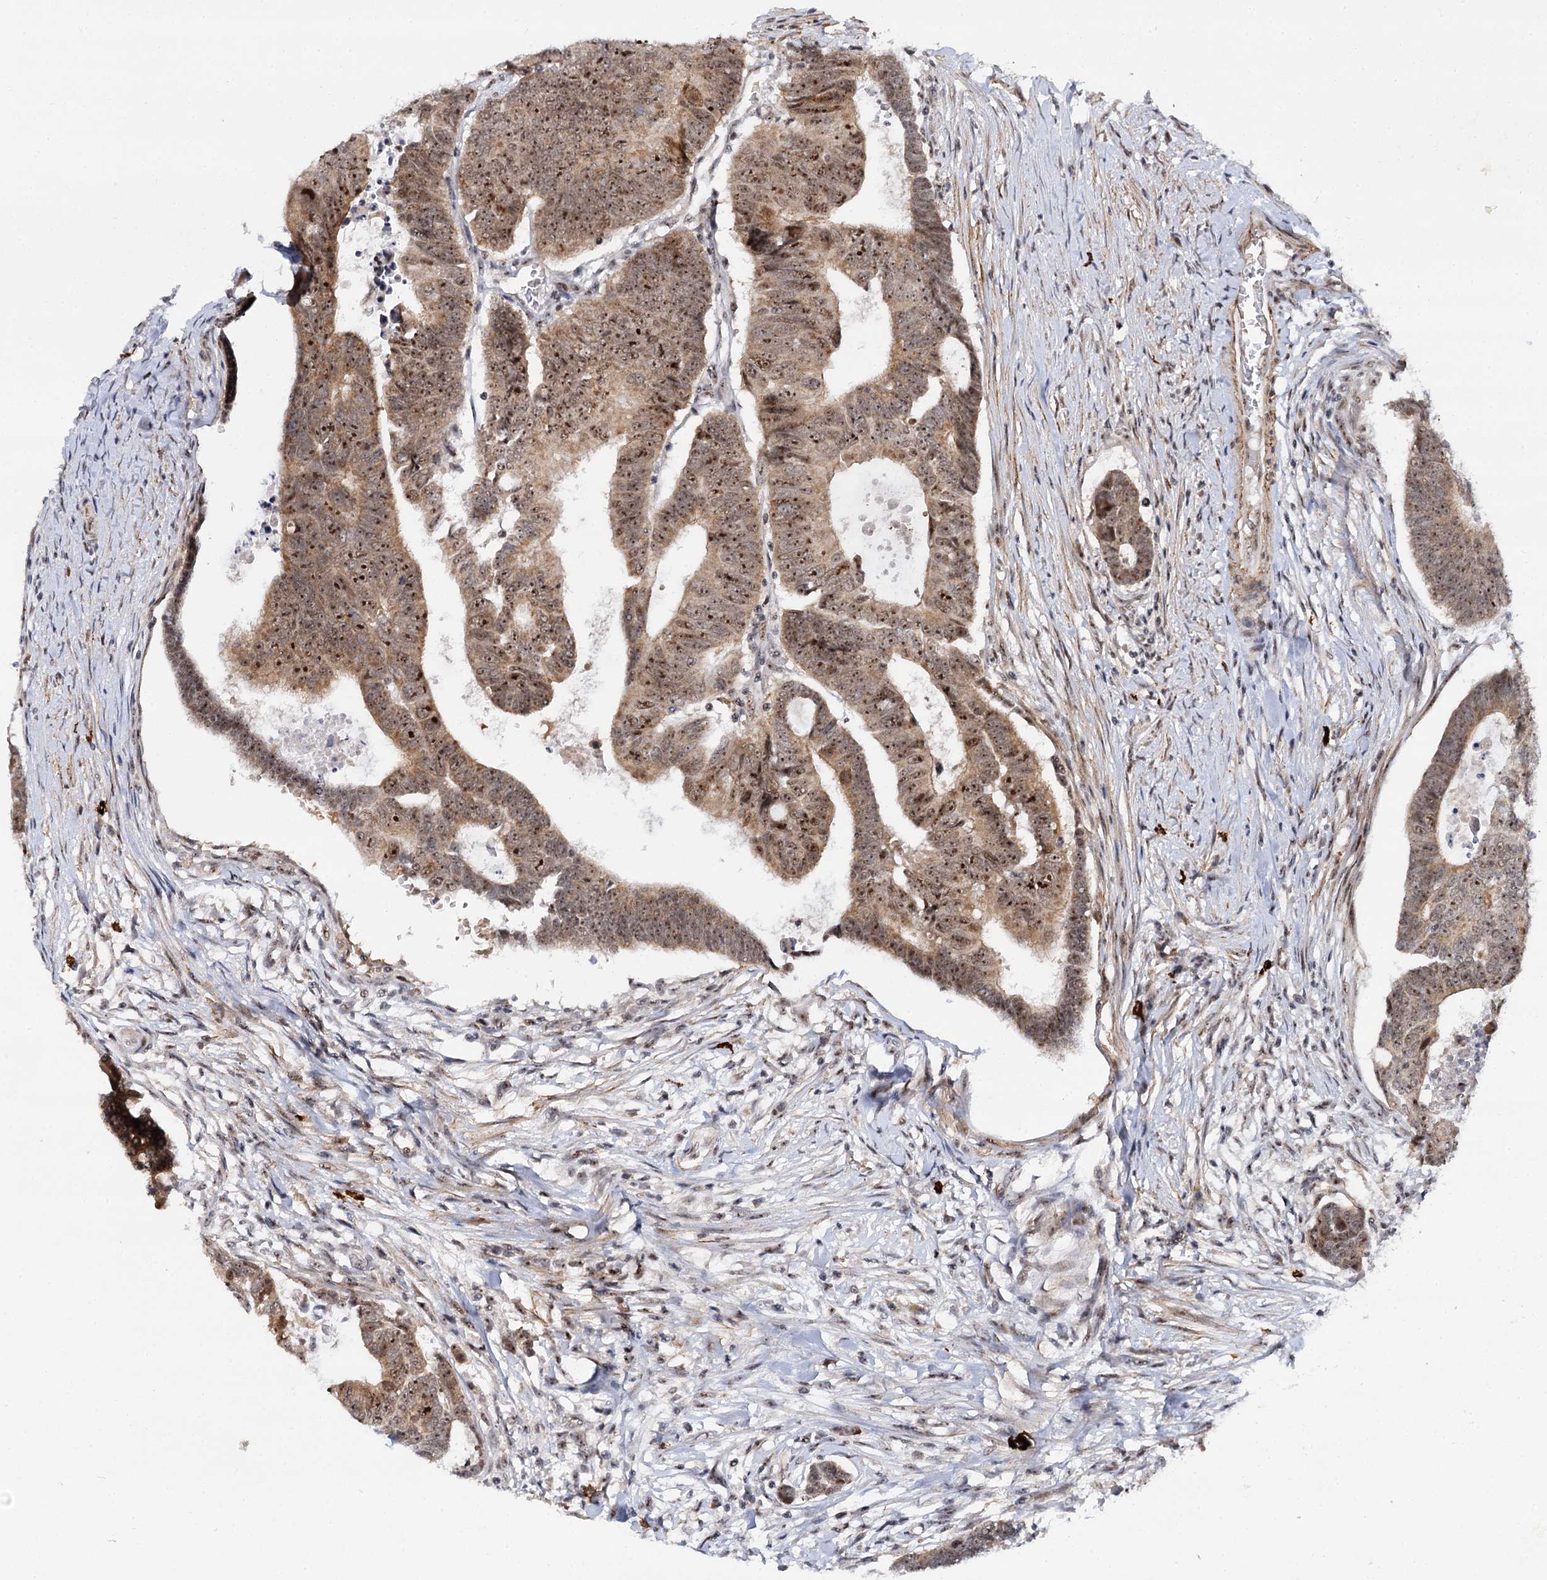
{"staining": {"intensity": "strong", "quantity": ">75%", "location": "cytoplasmic/membranous,nuclear"}, "tissue": "colorectal cancer", "cell_type": "Tumor cells", "image_type": "cancer", "snomed": [{"axis": "morphology", "description": "Adenocarcinoma, NOS"}, {"axis": "topography", "description": "Rectum"}], "caption": "Approximately >75% of tumor cells in adenocarcinoma (colorectal) exhibit strong cytoplasmic/membranous and nuclear protein staining as visualized by brown immunohistochemical staining.", "gene": "BUD13", "patient": {"sex": "female", "age": 65}}